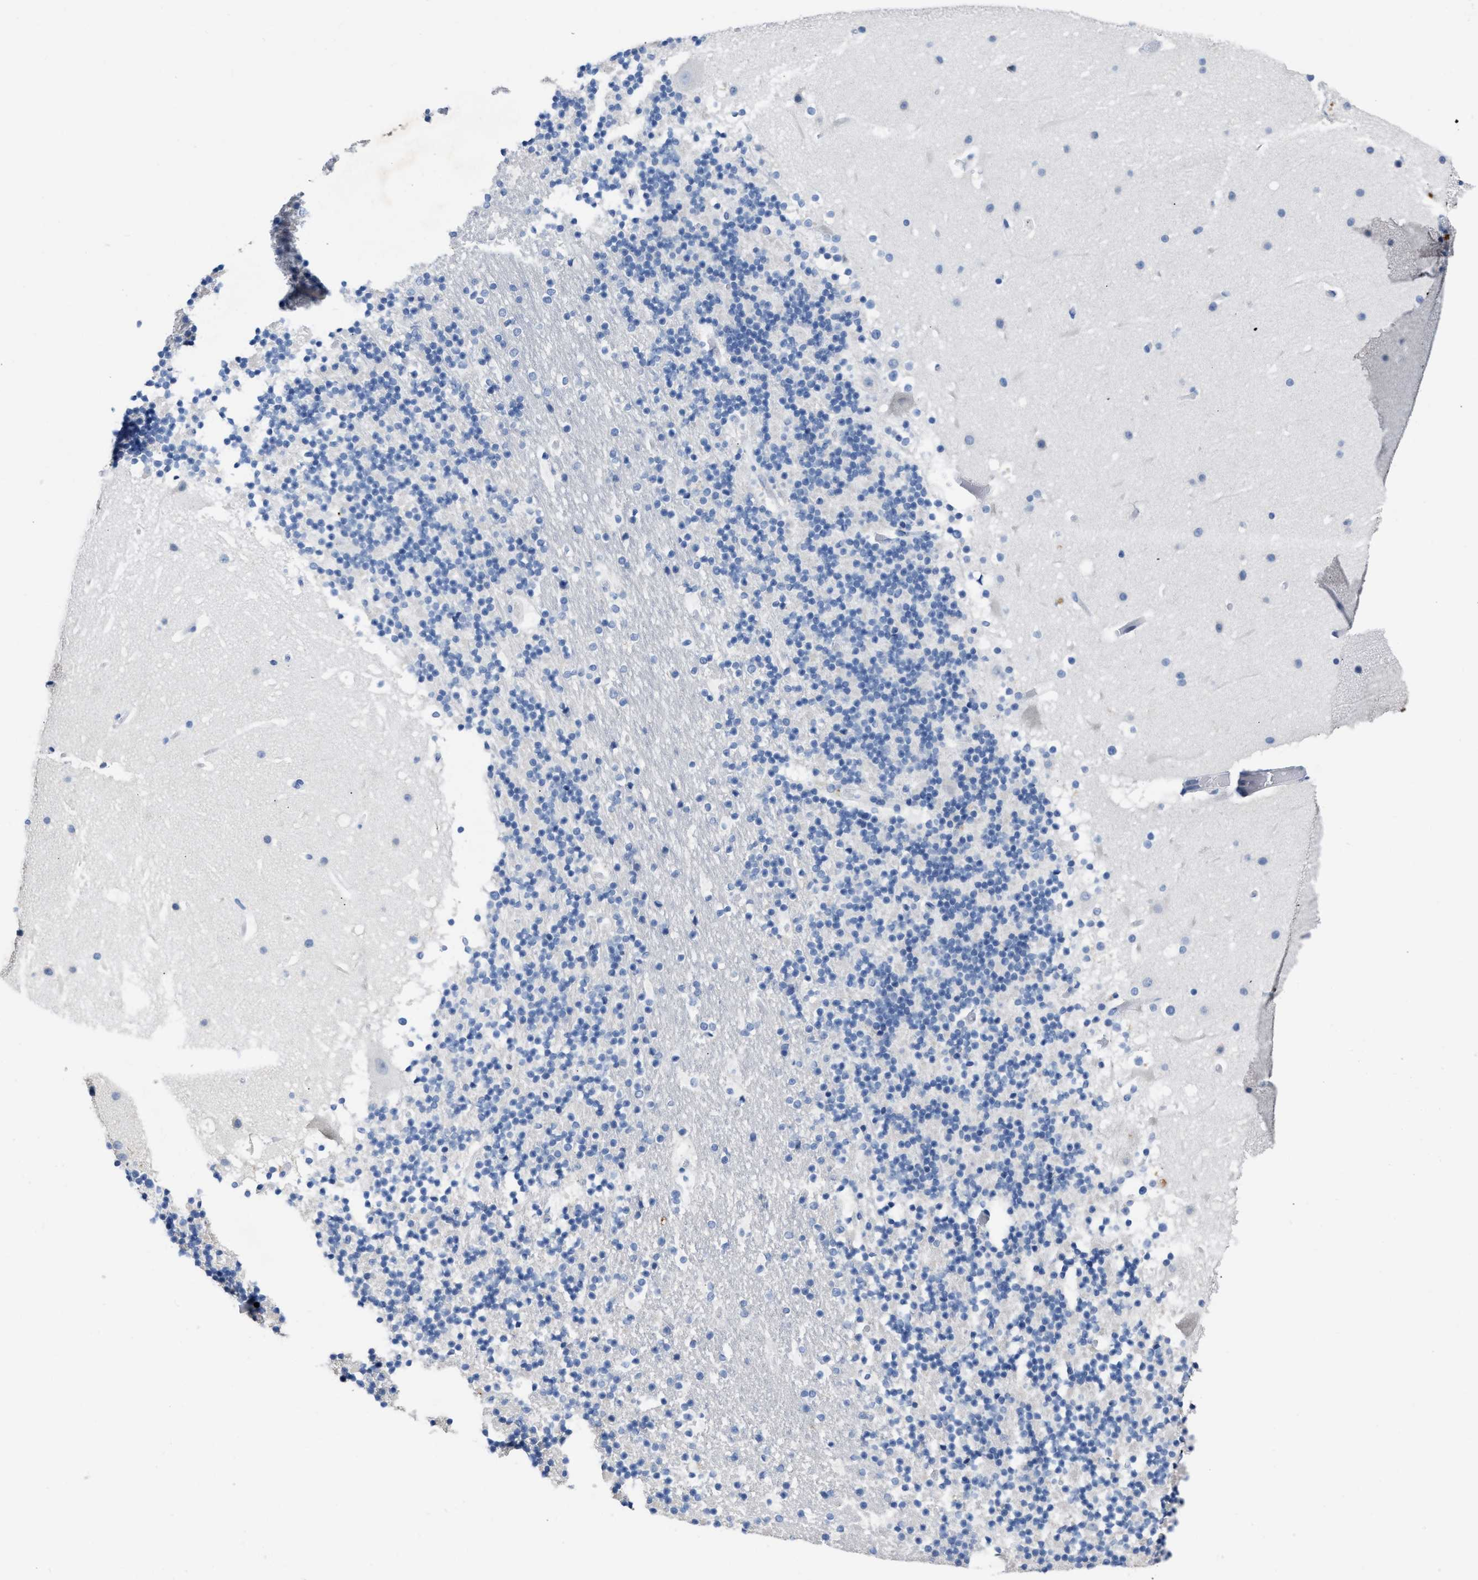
{"staining": {"intensity": "negative", "quantity": "none", "location": "none"}, "tissue": "cerebellum", "cell_type": "Cells in granular layer", "image_type": "normal", "snomed": [{"axis": "morphology", "description": "Normal tissue, NOS"}, {"axis": "topography", "description": "Cerebellum"}], "caption": "Immunohistochemistry of benign cerebellum displays no expression in cells in granular layer.", "gene": "CEACAM5", "patient": {"sex": "male", "age": 57}}